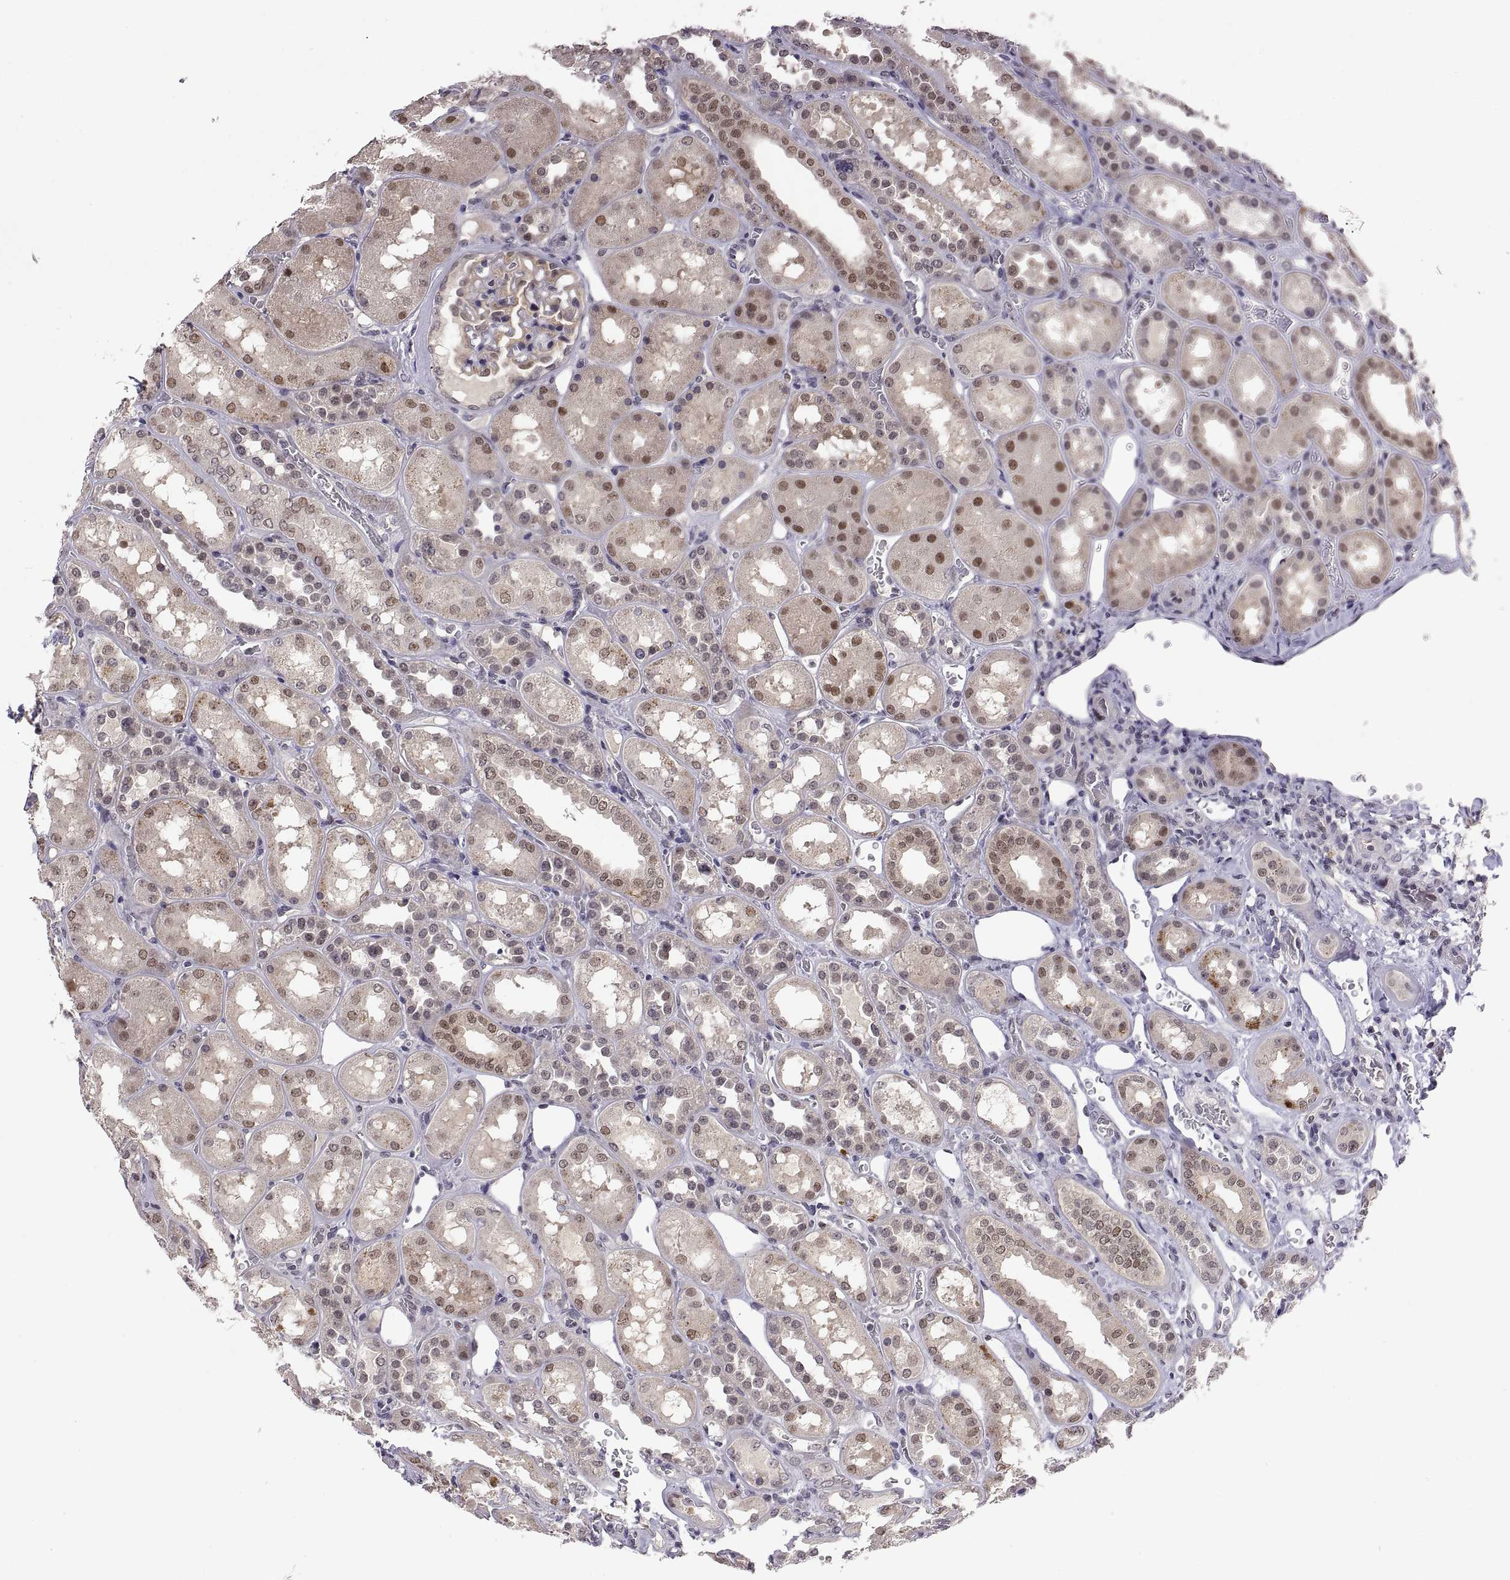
{"staining": {"intensity": "weak", "quantity": "<25%", "location": "cytoplasmic/membranous,nuclear"}, "tissue": "kidney", "cell_type": "Cells in glomeruli", "image_type": "normal", "snomed": [{"axis": "morphology", "description": "Normal tissue, NOS"}, {"axis": "topography", "description": "Kidney"}], "caption": "Immunohistochemistry (IHC) histopathology image of unremarkable human kidney stained for a protein (brown), which shows no expression in cells in glomeruli. (IHC, brightfield microscopy, high magnification).", "gene": "CHFR", "patient": {"sex": "male", "age": 73}}